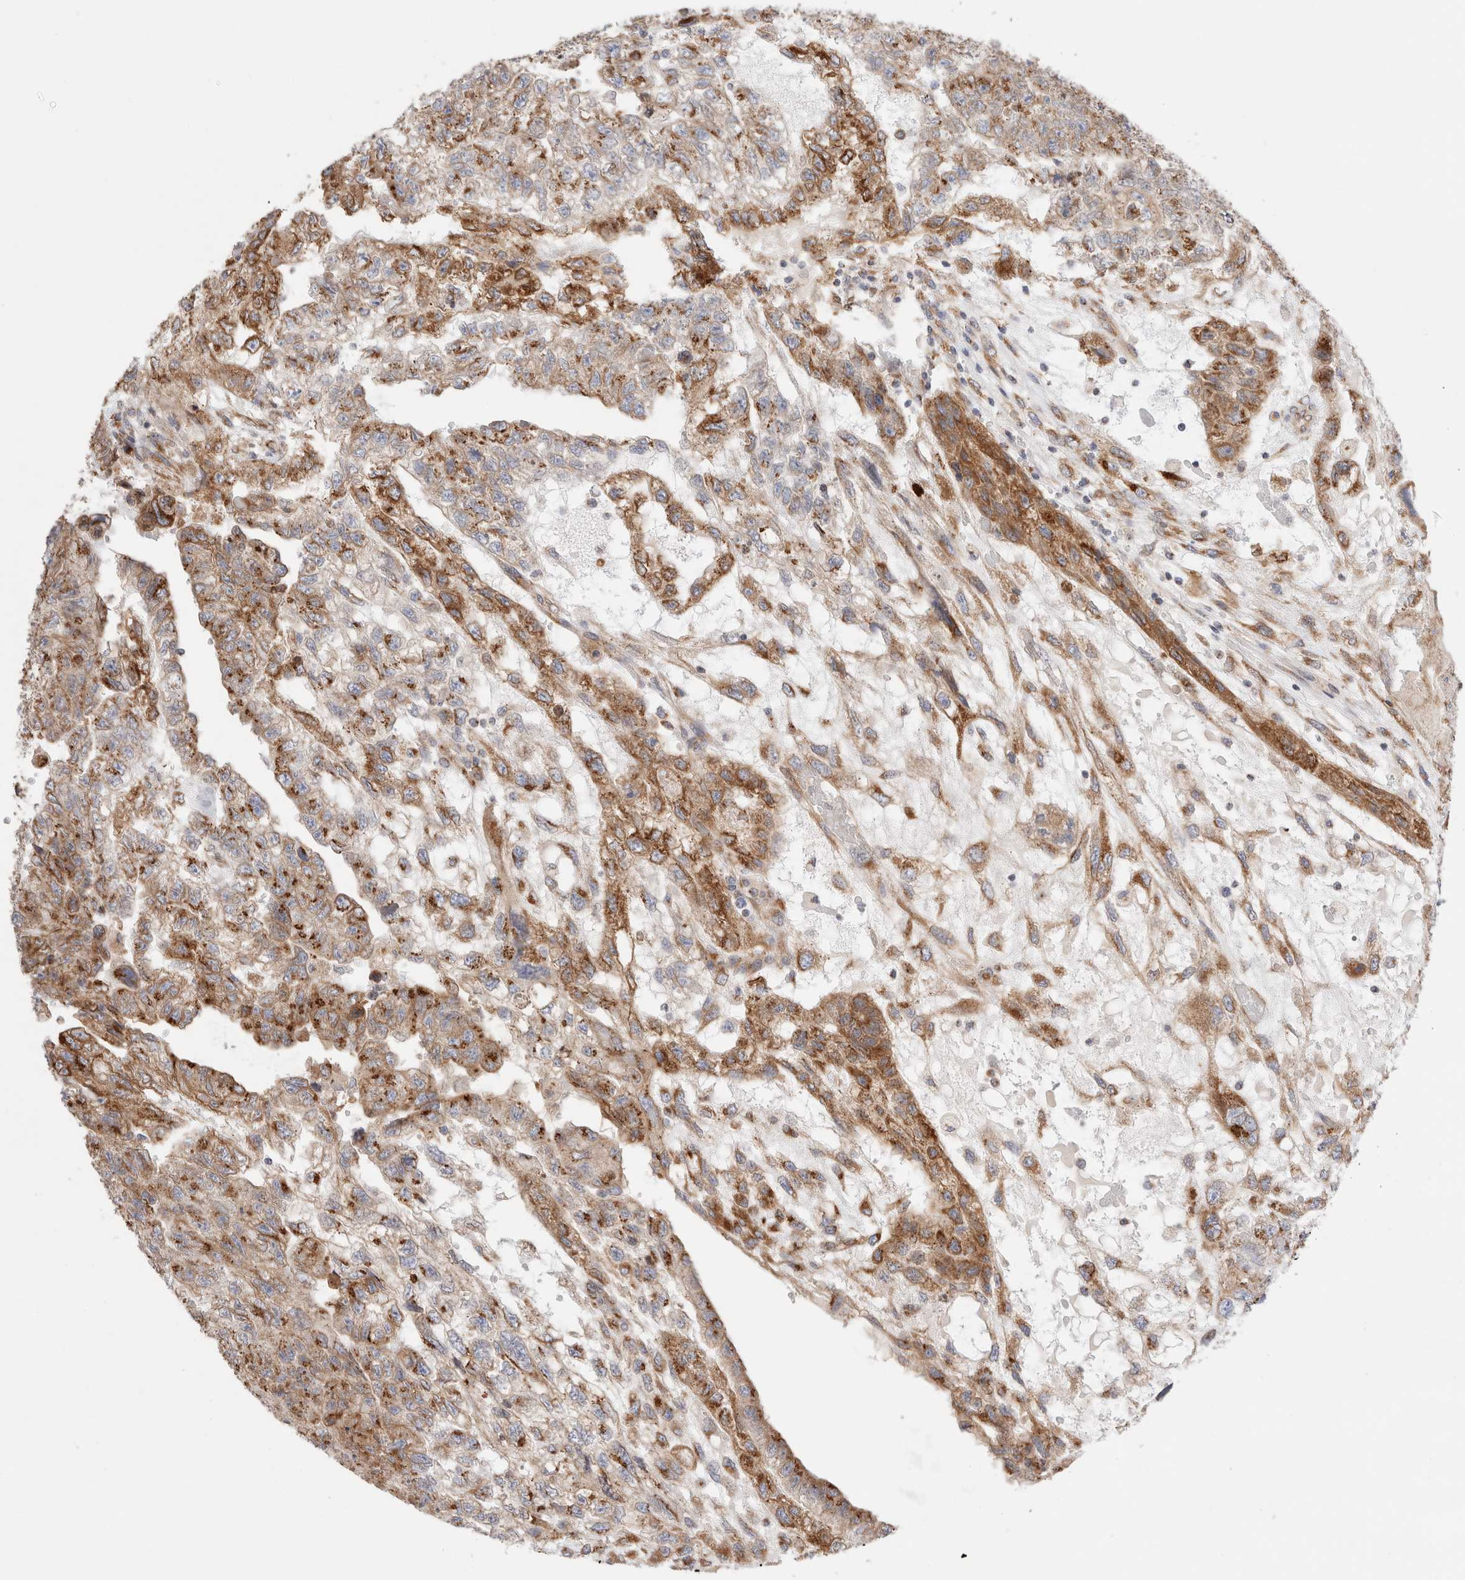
{"staining": {"intensity": "moderate", "quantity": ">75%", "location": "cytoplasmic/membranous"}, "tissue": "testis cancer", "cell_type": "Tumor cells", "image_type": "cancer", "snomed": [{"axis": "morphology", "description": "Carcinoma, Embryonal, NOS"}, {"axis": "topography", "description": "Testis"}], "caption": "The micrograph shows staining of testis cancer, revealing moderate cytoplasmic/membranous protein staining (brown color) within tumor cells. (Stains: DAB (3,3'-diaminobenzidine) in brown, nuclei in blue, Microscopy: brightfield microscopy at high magnification).", "gene": "LMAN2L", "patient": {"sex": "male", "age": 36}}